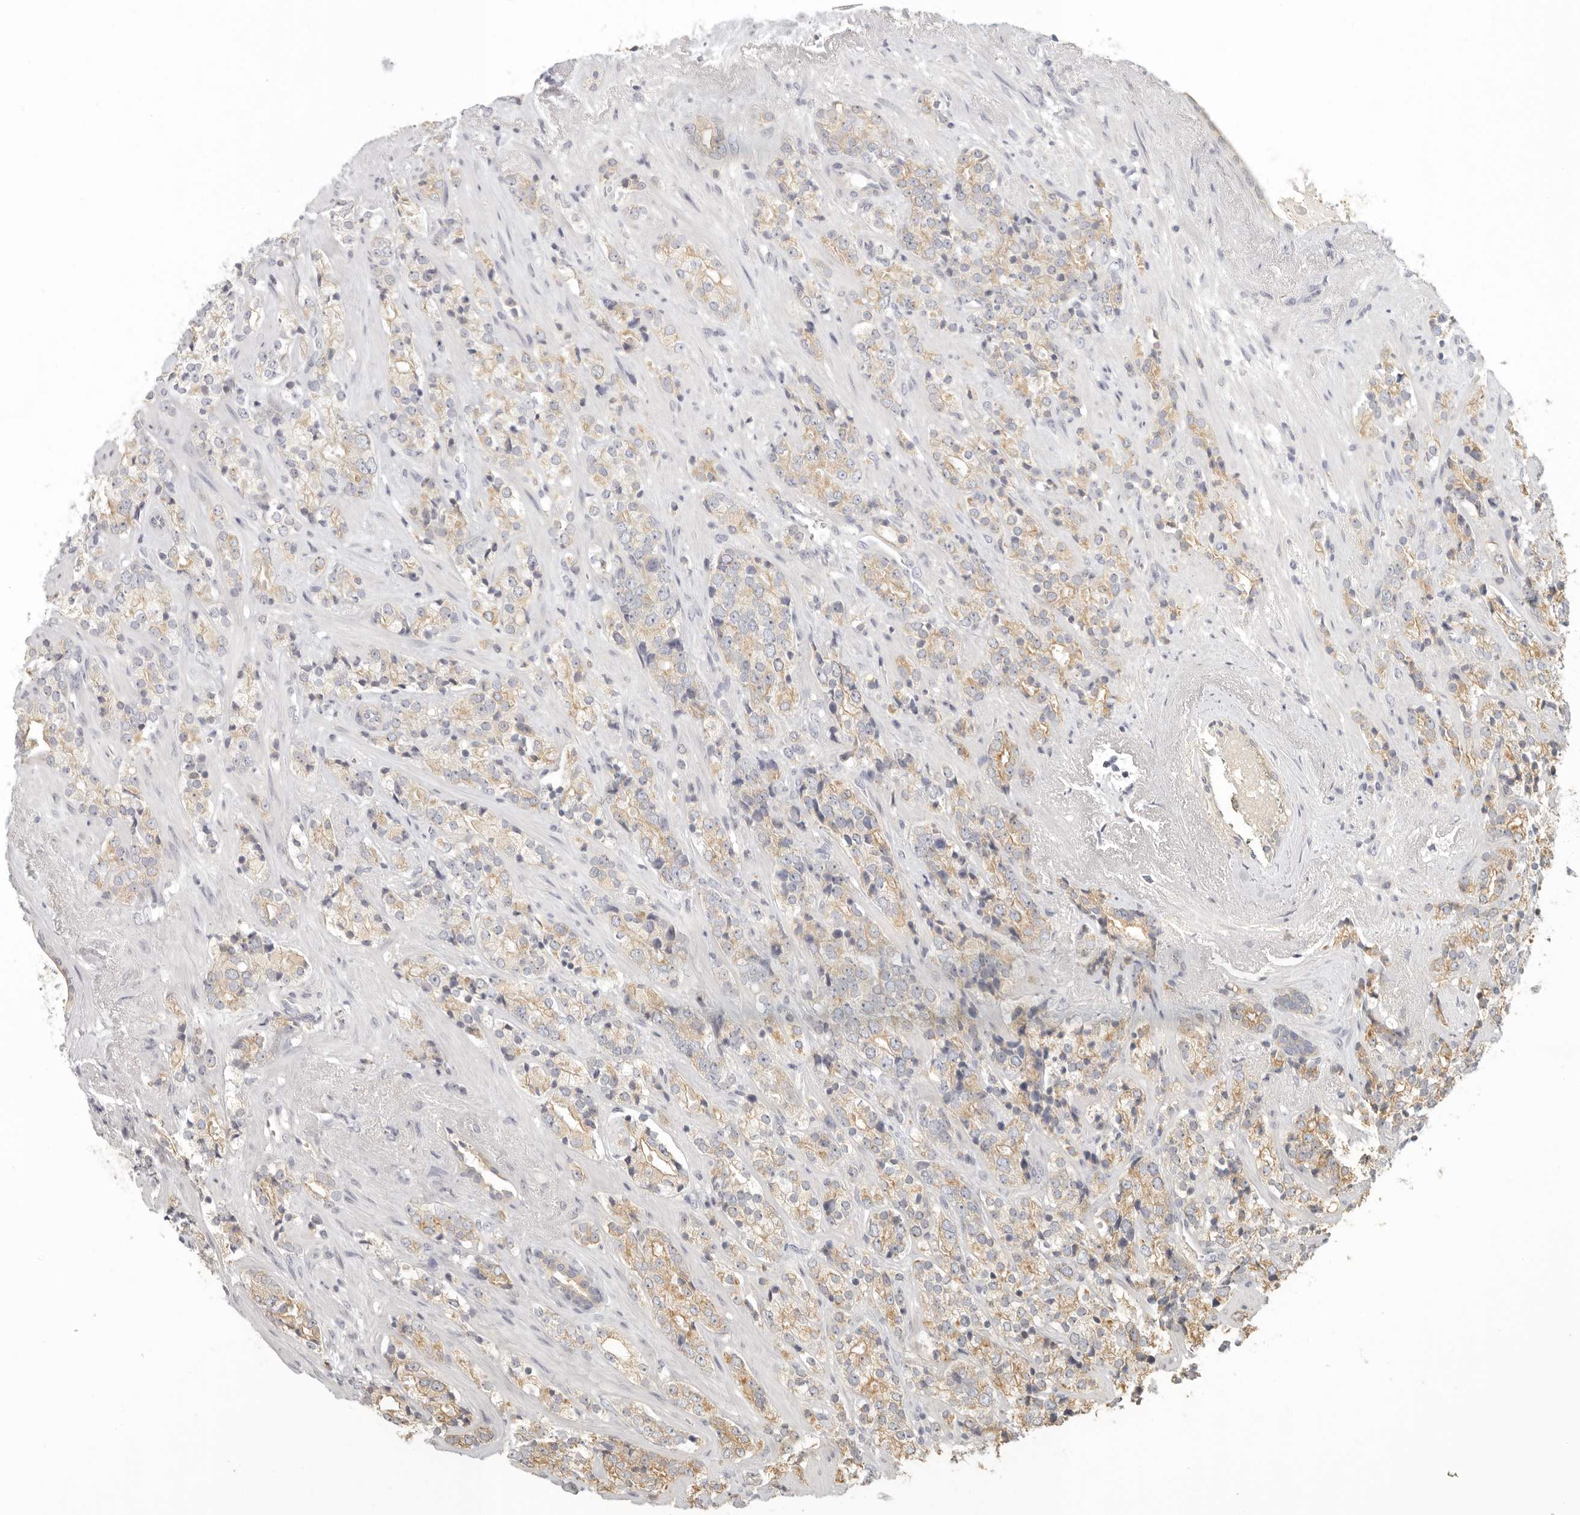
{"staining": {"intensity": "moderate", "quantity": "25%-75%", "location": "cytoplasmic/membranous"}, "tissue": "prostate cancer", "cell_type": "Tumor cells", "image_type": "cancer", "snomed": [{"axis": "morphology", "description": "Adenocarcinoma, High grade"}, {"axis": "topography", "description": "Prostate"}], "caption": "Protein expression analysis of human prostate high-grade adenocarcinoma reveals moderate cytoplasmic/membranous expression in approximately 25%-75% of tumor cells. (Brightfield microscopy of DAB IHC at high magnification).", "gene": "AHDC1", "patient": {"sex": "male", "age": 71}}